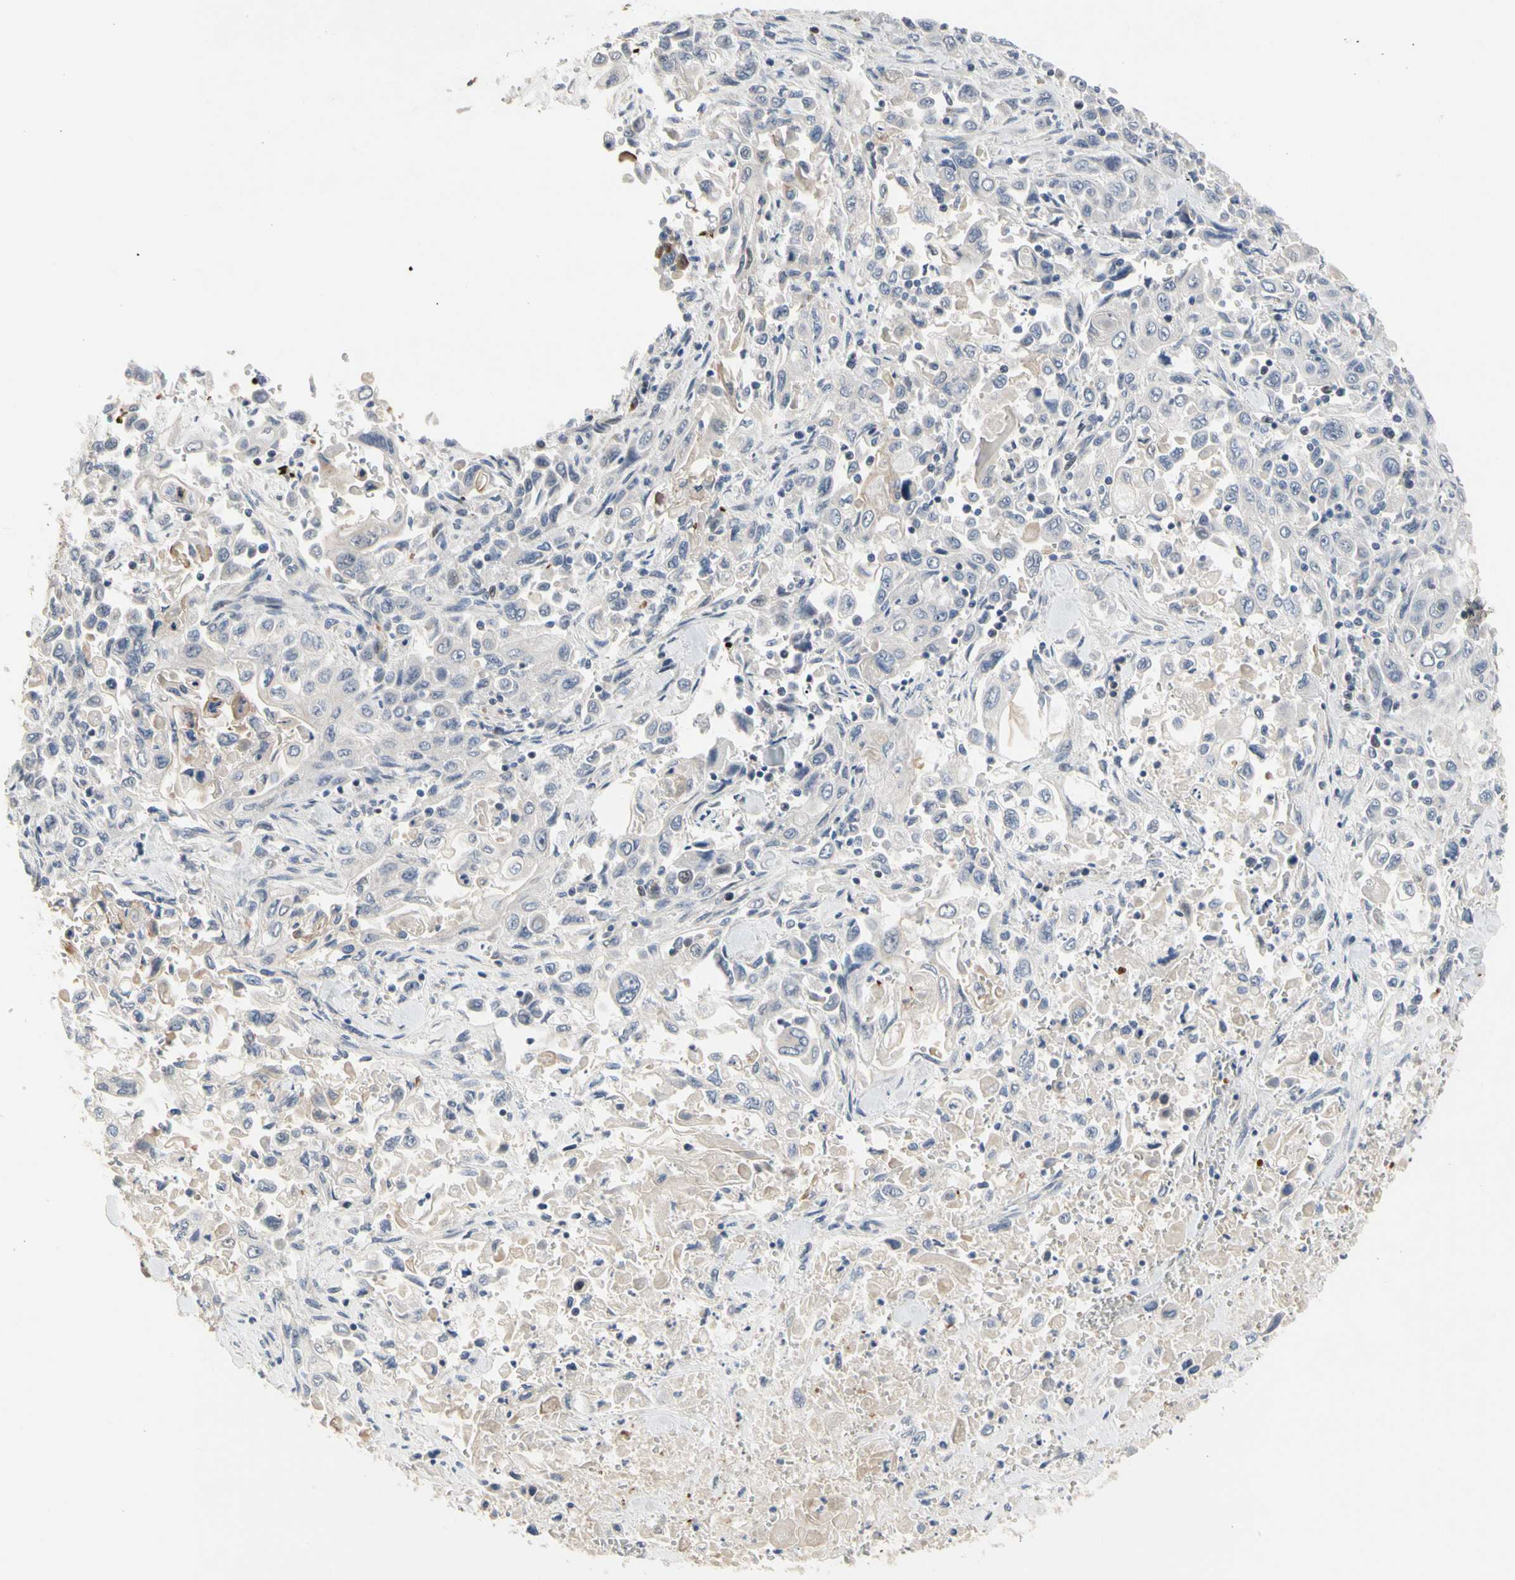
{"staining": {"intensity": "negative", "quantity": "none", "location": "none"}, "tissue": "pancreatic cancer", "cell_type": "Tumor cells", "image_type": "cancer", "snomed": [{"axis": "morphology", "description": "Adenocarcinoma, NOS"}, {"axis": "topography", "description": "Pancreas"}], "caption": "A histopathology image of pancreatic cancer (adenocarcinoma) stained for a protein exhibits no brown staining in tumor cells.", "gene": "HMGCR", "patient": {"sex": "male", "age": 70}}